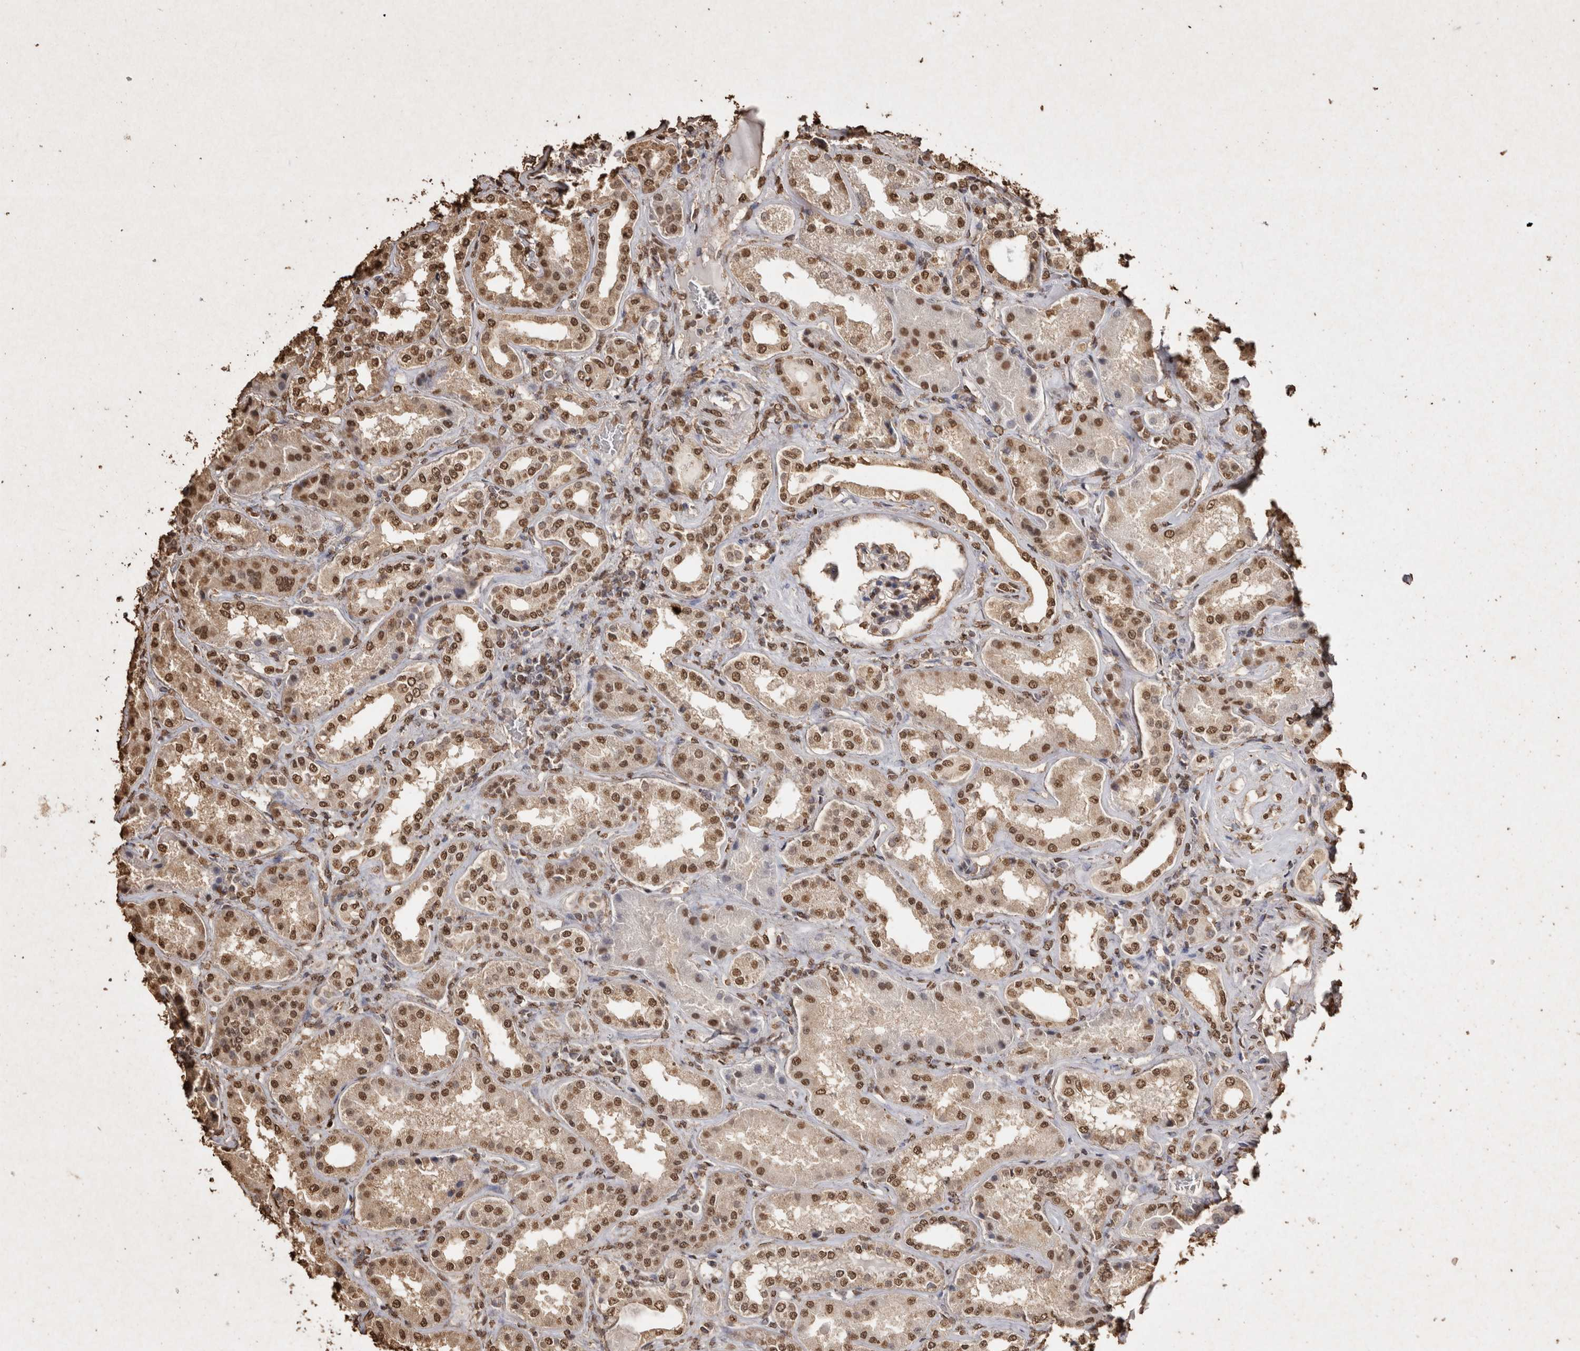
{"staining": {"intensity": "moderate", "quantity": ">75%", "location": "nuclear"}, "tissue": "kidney", "cell_type": "Cells in glomeruli", "image_type": "normal", "snomed": [{"axis": "morphology", "description": "Normal tissue, NOS"}, {"axis": "topography", "description": "Kidney"}], "caption": "Protein expression analysis of benign kidney demonstrates moderate nuclear staining in about >75% of cells in glomeruli. (DAB (3,3'-diaminobenzidine) = brown stain, brightfield microscopy at high magnification).", "gene": "FSTL3", "patient": {"sex": "female", "age": 56}}